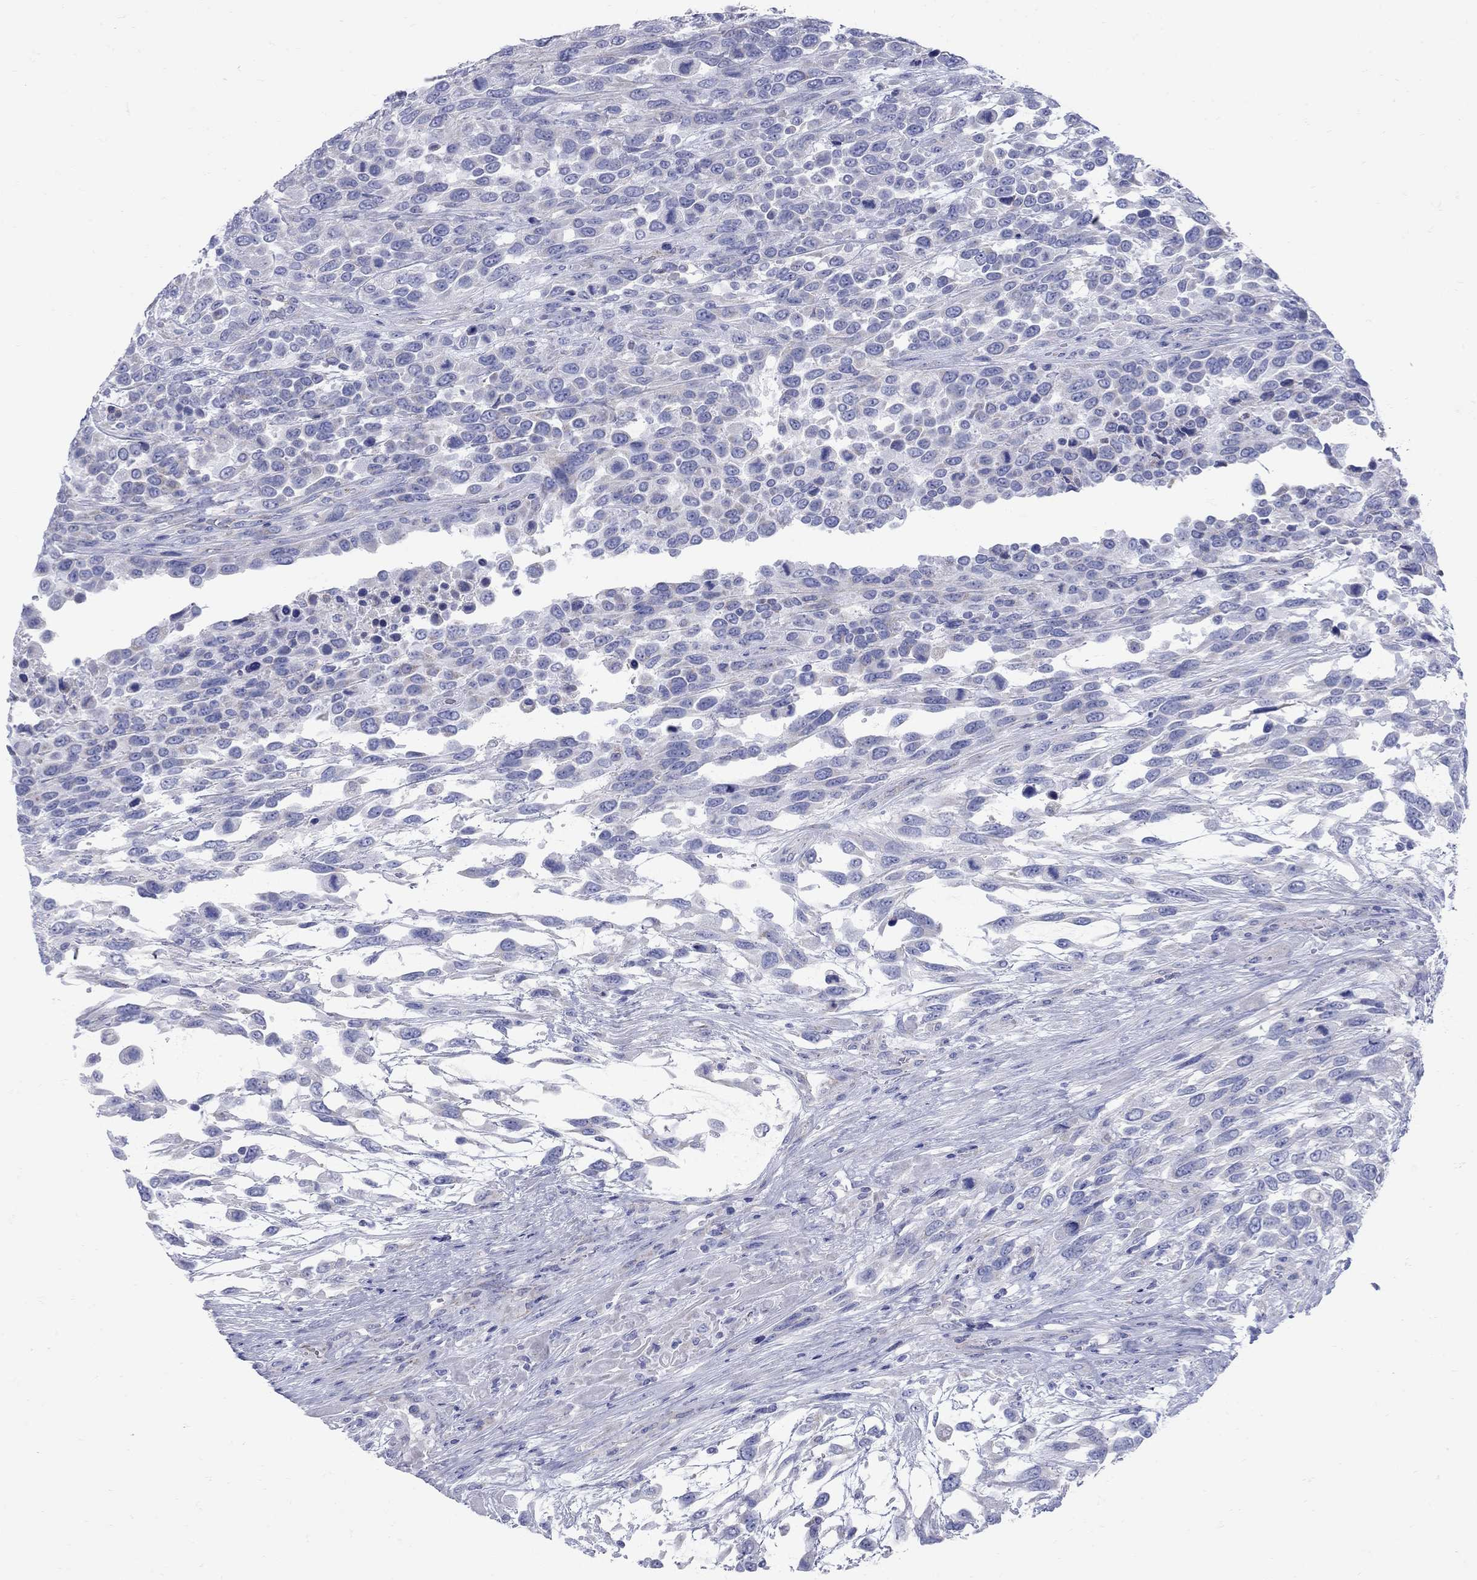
{"staining": {"intensity": "negative", "quantity": "none", "location": "none"}, "tissue": "urothelial cancer", "cell_type": "Tumor cells", "image_type": "cancer", "snomed": [{"axis": "morphology", "description": "Urothelial carcinoma, High grade"}, {"axis": "topography", "description": "Urinary bladder"}], "caption": "IHC histopathology image of neoplastic tissue: urothelial cancer stained with DAB (3,3'-diaminobenzidine) demonstrates no significant protein staining in tumor cells.", "gene": "PDZD3", "patient": {"sex": "female", "age": 70}}